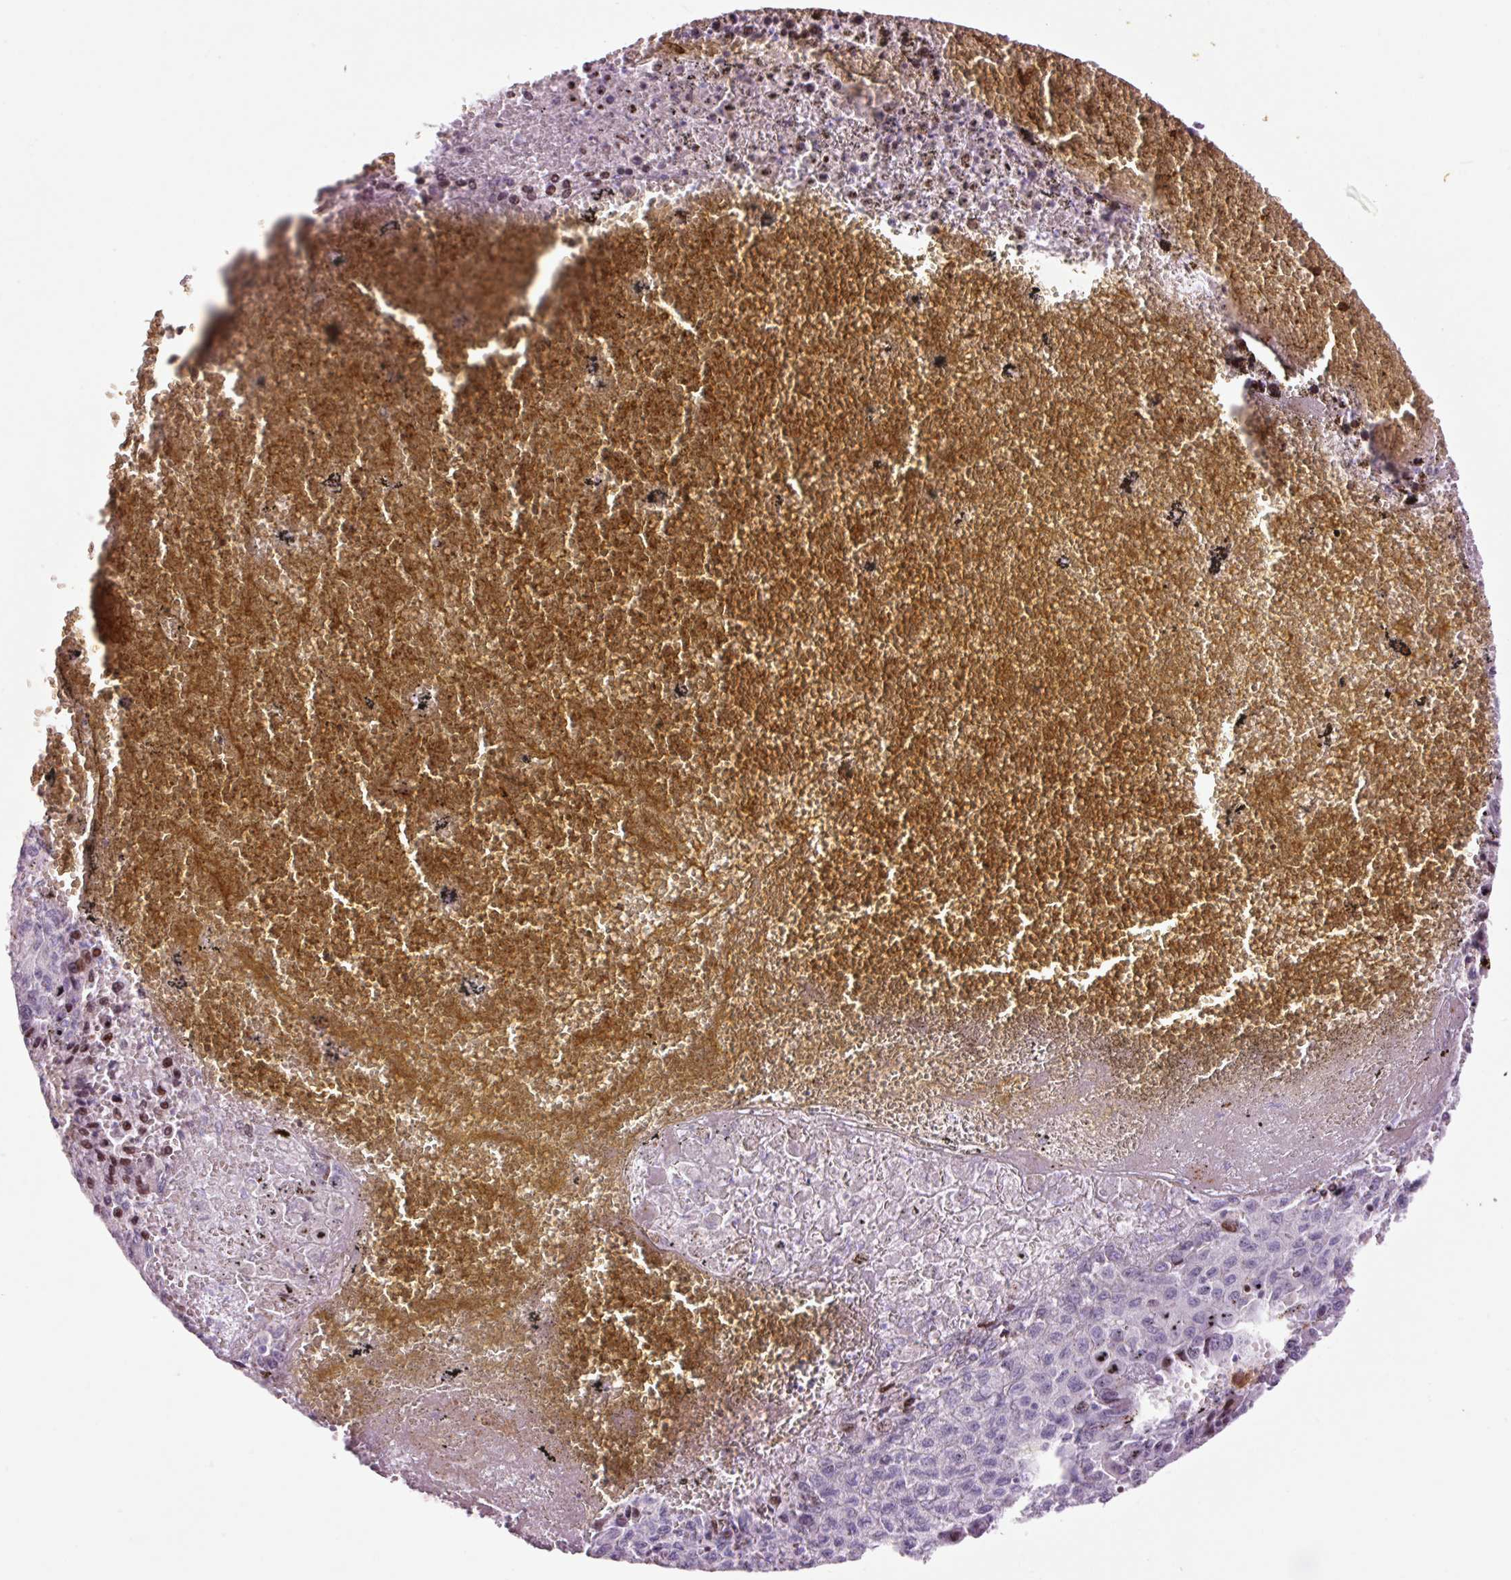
{"staining": {"intensity": "strong", "quantity": "<25%", "location": "nuclear"}, "tissue": "liver cancer", "cell_type": "Tumor cells", "image_type": "cancer", "snomed": [{"axis": "morphology", "description": "Carcinoma, Hepatocellular, NOS"}, {"axis": "topography", "description": "Liver"}], "caption": "A micrograph of liver hepatocellular carcinoma stained for a protein displays strong nuclear brown staining in tumor cells.", "gene": "ANKRD20A1", "patient": {"sex": "female", "age": 53}}